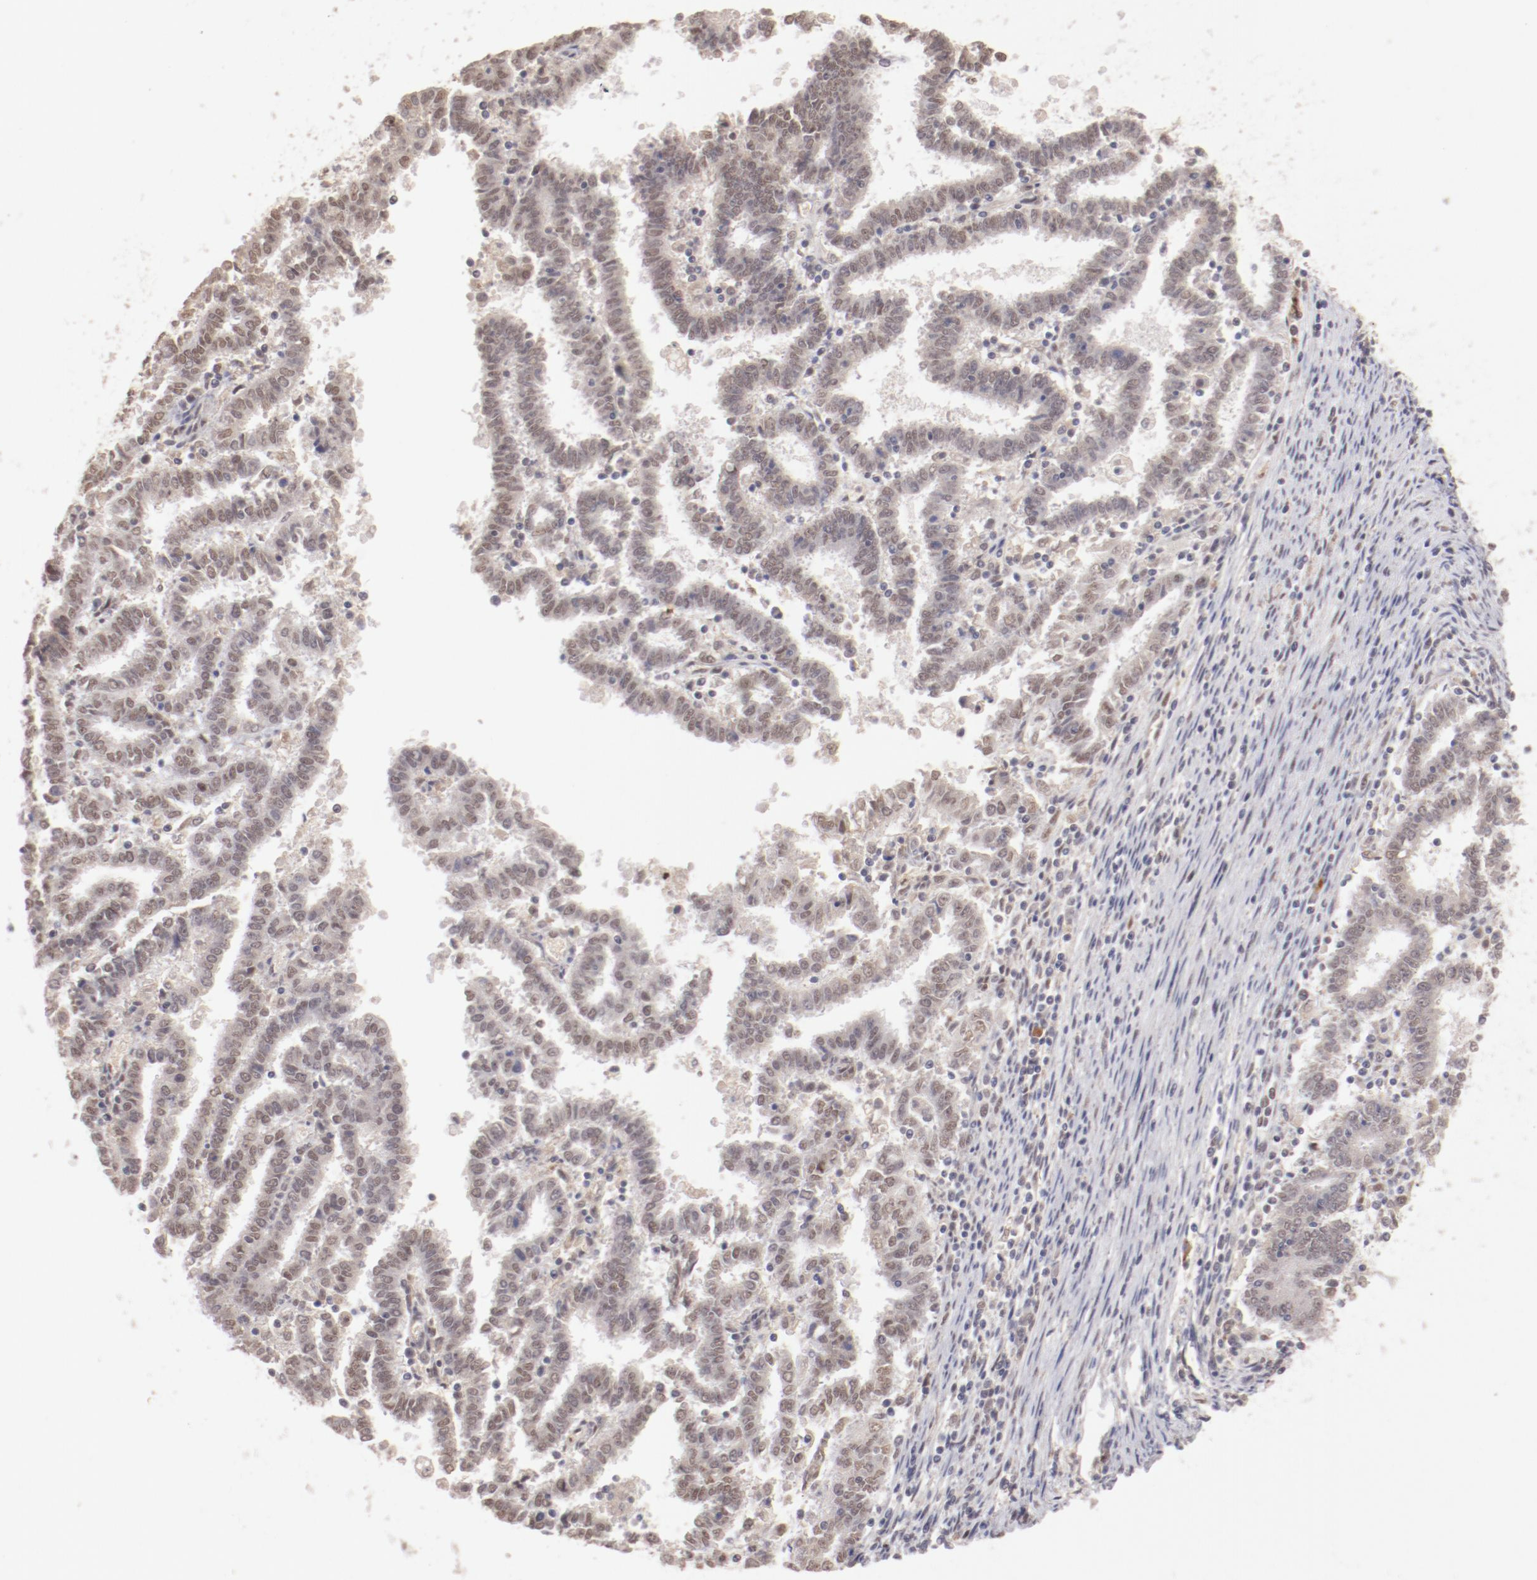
{"staining": {"intensity": "weak", "quantity": "25%-75%", "location": "nuclear"}, "tissue": "endometrial cancer", "cell_type": "Tumor cells", "image_type": "cancer", "snomed": [{"axis": "morphology", "description": "Adenocarcinoma, NOS"}, {"axis": "topography", "description": "Uterus"}], "caption": "Immunohistochemistry staining of endometrial adenocarcinoma, which displays low levels of weak nuclear staining in about 25%-75% of tumor cells indicating weak nuclear protein staining. The staining was performed using DAB (brown) for protein detection and nuclei were counterstained in hematoxylin (blue).", "gene": "NFE2", "patient": {"sex": "female", "age": 83}}